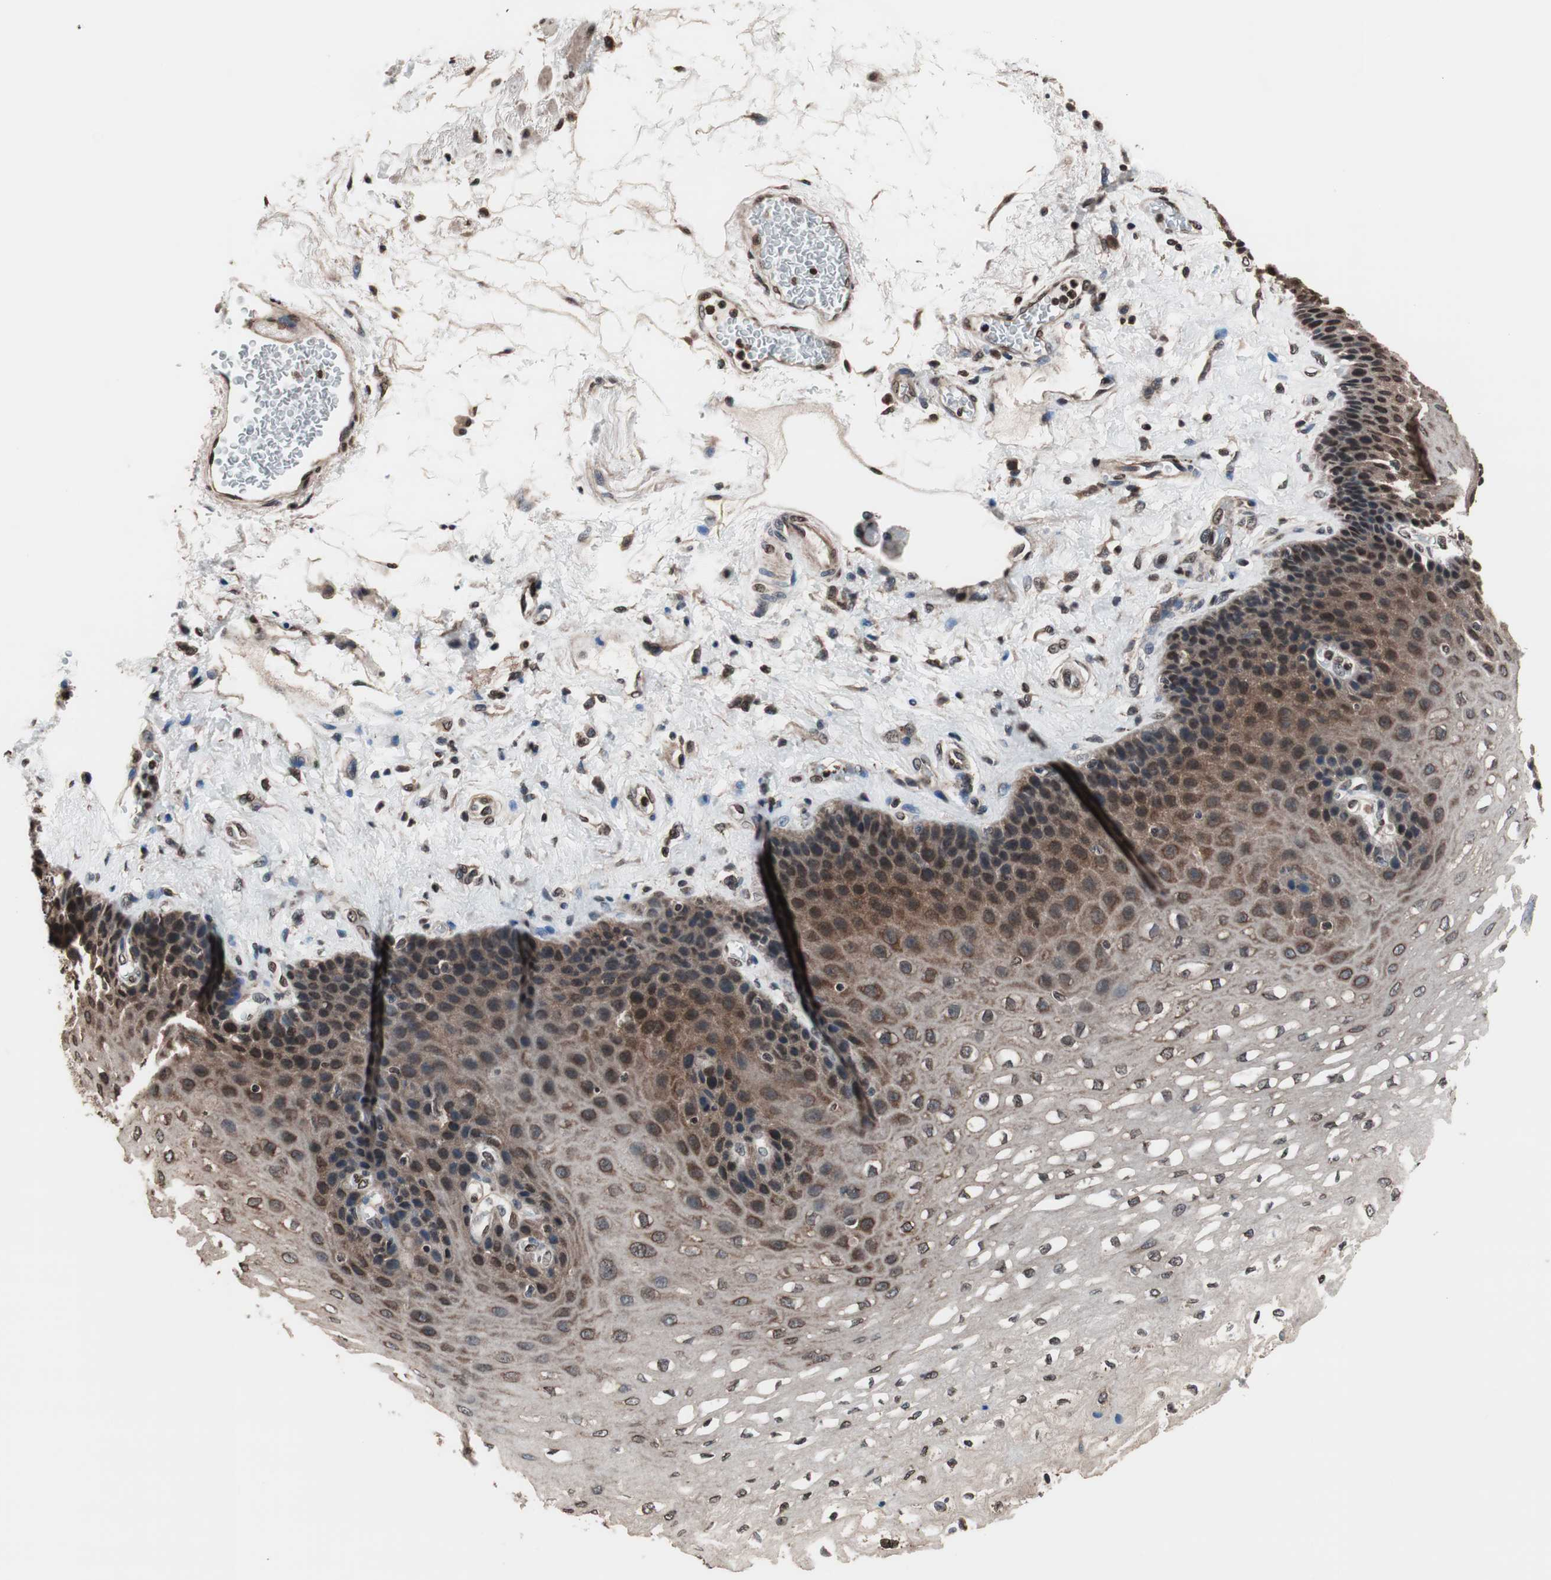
{"staining": {"intensity": "moderate", "quantity": "25%-75%", "location": "cytoplasmic/membranous,nuclear"}, "tissue": "esophagus", "cell_type": "Squamous epithelial cells", "image_type": "normal", "snomed": [{"axis": "morphology", "description": "Normal tissue, NOS"}, {"axis": "topography", "description": "Esophagus"}], "caption": "Immunohistochemical staining of benign human esophagus demonstrates 25%-75% levels of moderate cytoplasmic/membranous,nuclear protein positivity in approximately 25%-75% of squamous epithelial cells. (DAB = brown stain, brightfield microscopy at high magnification).", "gene": "RFC1", "patient": {"sex": "female", "age": 72}}